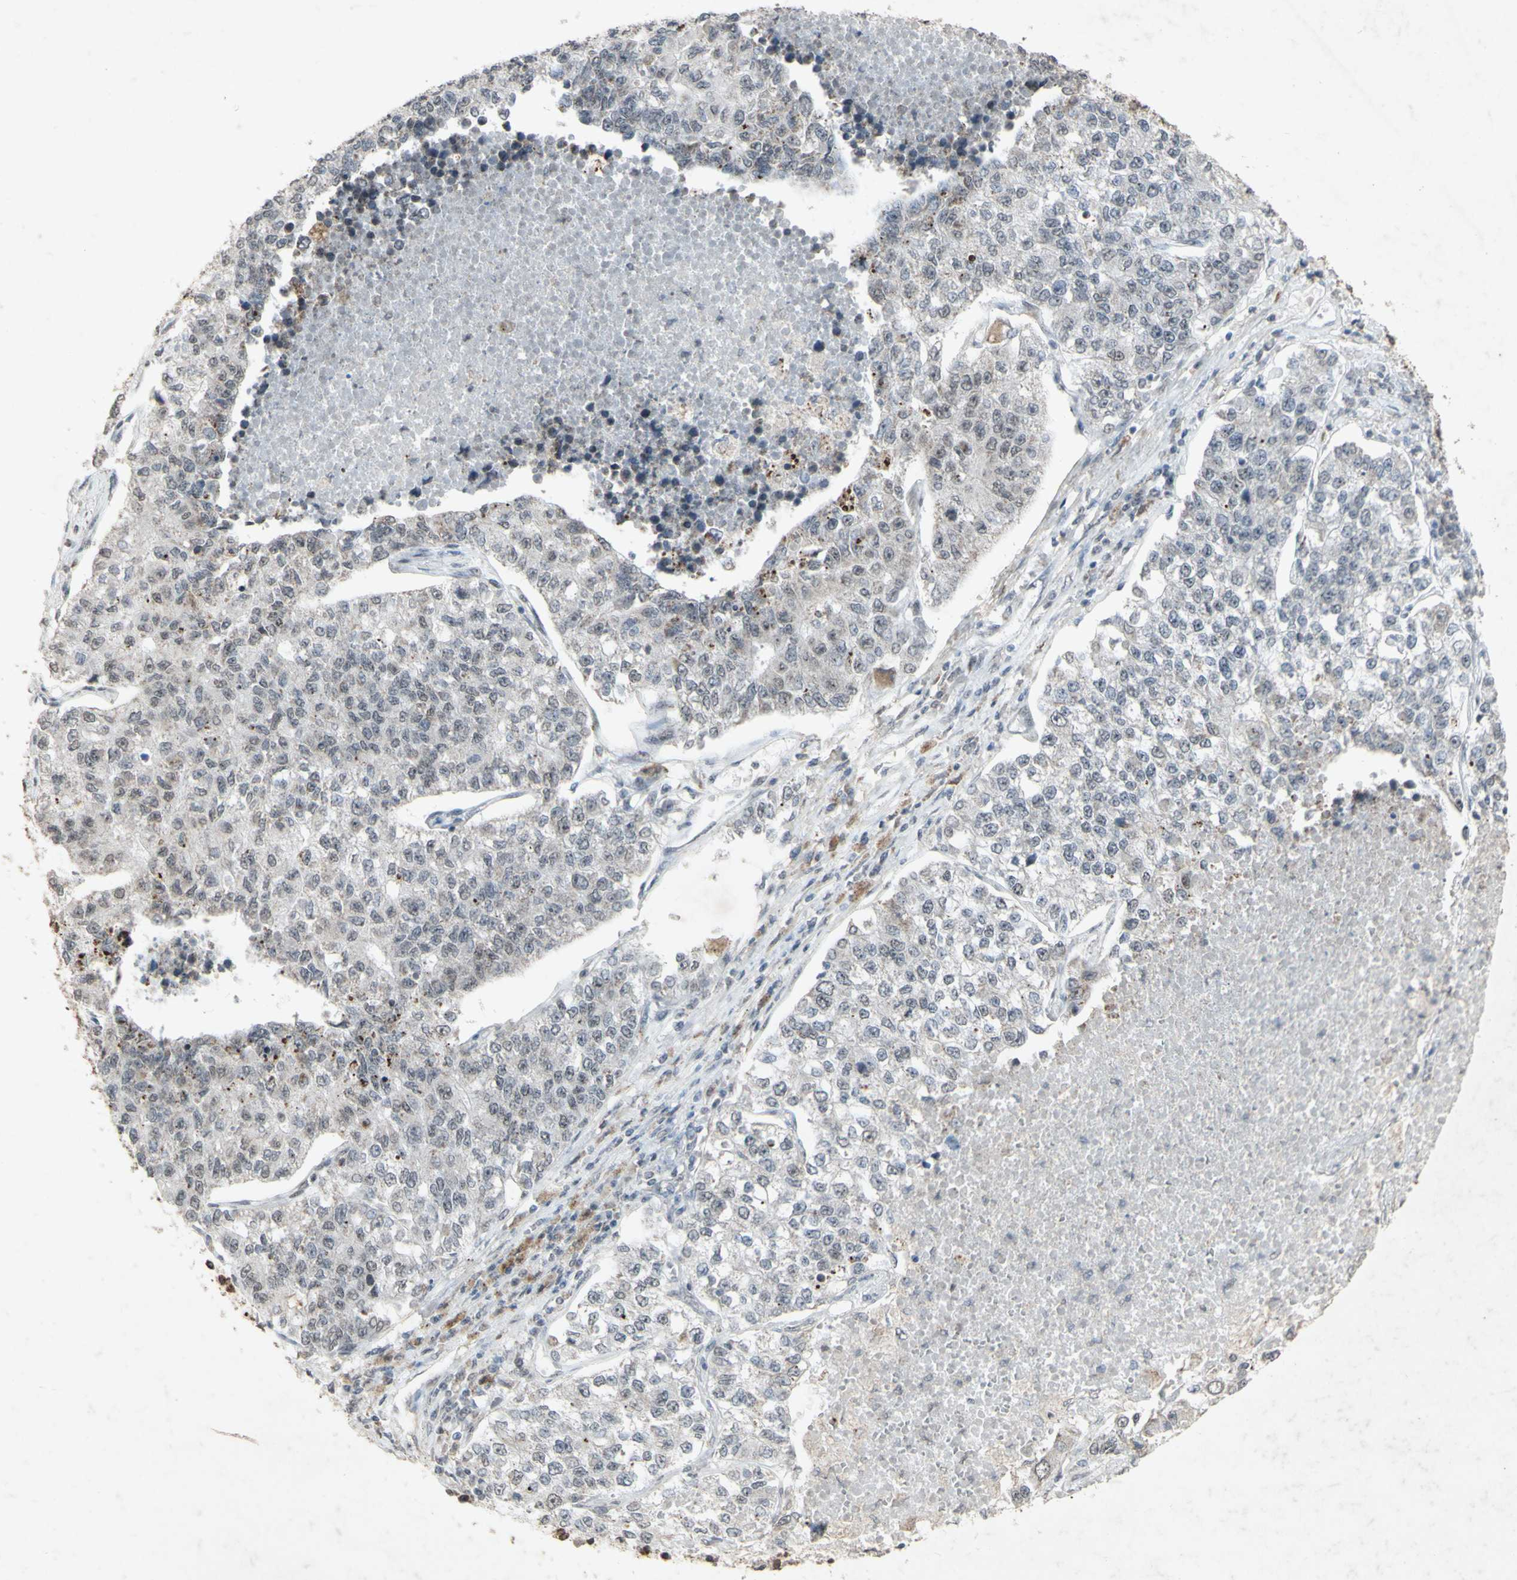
{"staining": {"intensity": "negative", "quantity": "none", "location": "none"}, "tissue": "lung cancer", "cell_type": "Tumor cells", "image_type": "cancer", "snomed": [{"axis": "morphology", "description": "Adenocarcinoma, NOS"}, {"axis": "topography", "description": "Lung"}], "caption": "High power microscopy image of an immunohistochemistry (IHC) micrograph of lung cancer, revealing no significant staining in tumor cells.", "gene": "CENPB", "patient": {"sex": "male", "age": 49}}